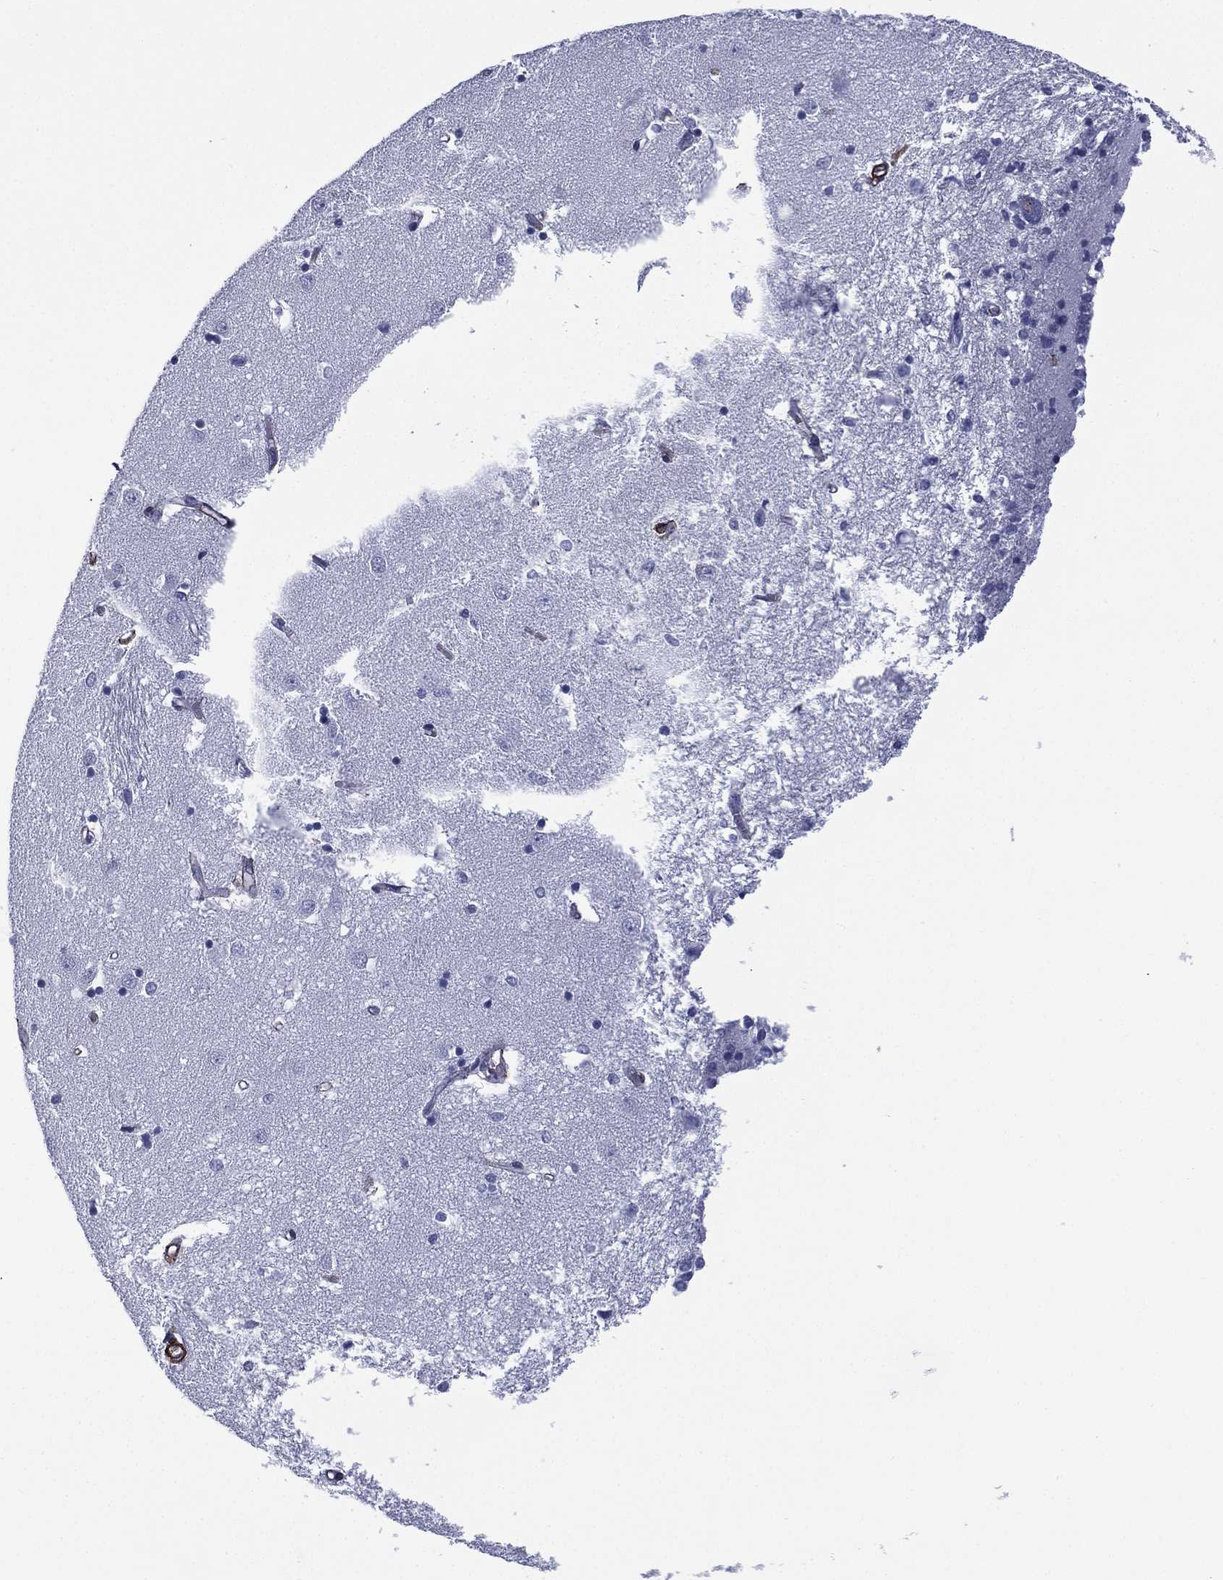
{"staining": {"intensity": "negative", "quantity": "none", "location": "none"}, "tissue": "caudate", "cell_type": "Glial cells", "image_type": "normal", "snomed": [{"axis": "morphology", "description": "Normal tissue, NOS"}, {"axis": "topography", "description": "Lateral ventricle wall"}], "caption": "Immunohistochemical staining of benign caudate displays no significant staining in glial cells.", "gene": "CAVIN3", "patient": {"sex": "male", "age": 54}}